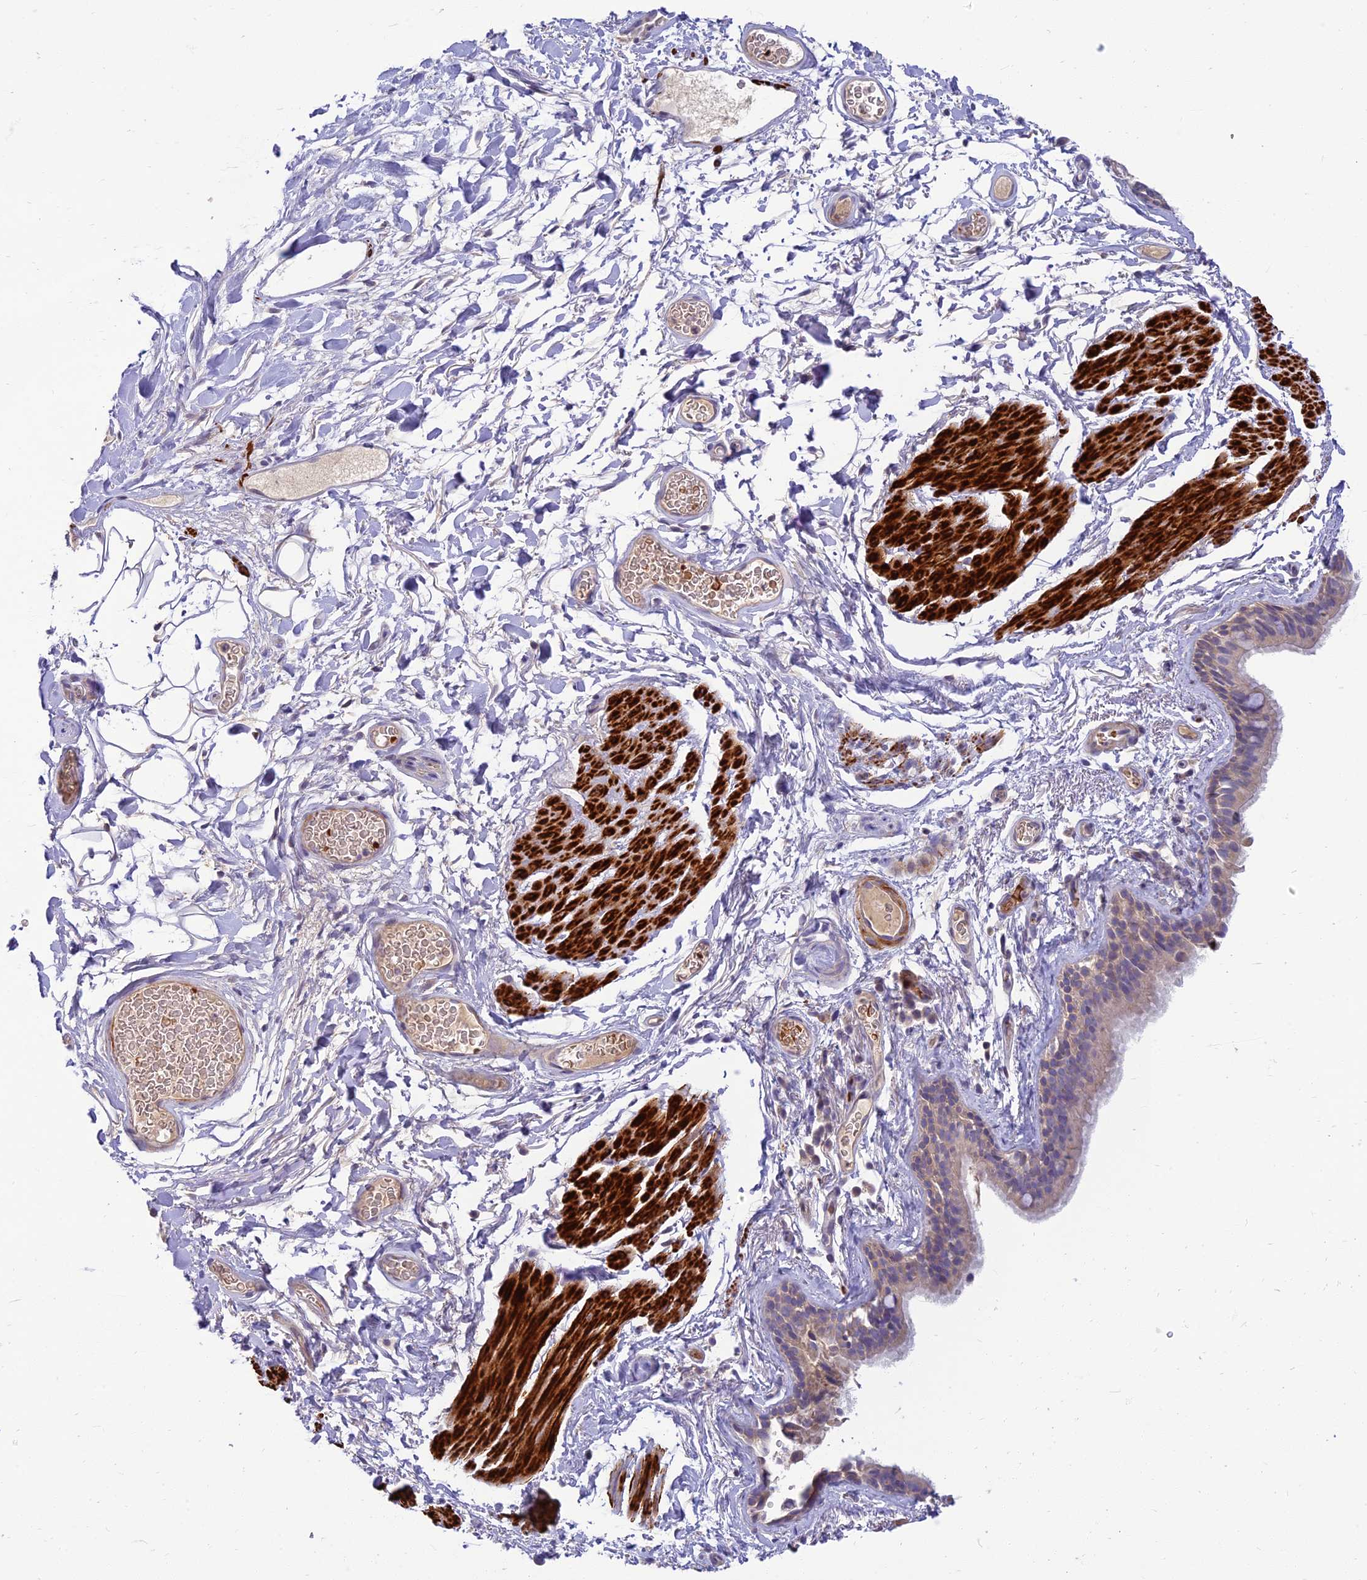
{"staining": {"intensity": "weak", "quantity": "25%-75%", "location": "cytoplasmic/membranous"}, "tissue": "bronchus", "cell_type": "Respiratory epithelial cells", "image_type": "normal", "snomed": [{"axis": "morphology", "description": "Normal tissue, NOS"}, {"axis": "topography", "description": "Cartilage tissue"}], "caption": "Immunohistochemical staining of benign bronchus shows weak cytoplasmic/membranous protein positivity in approximately 25%-75% of respiratory epithelial cells.", "gene": "CLIP4", "patient": {"sex": "male", "age": 63}}